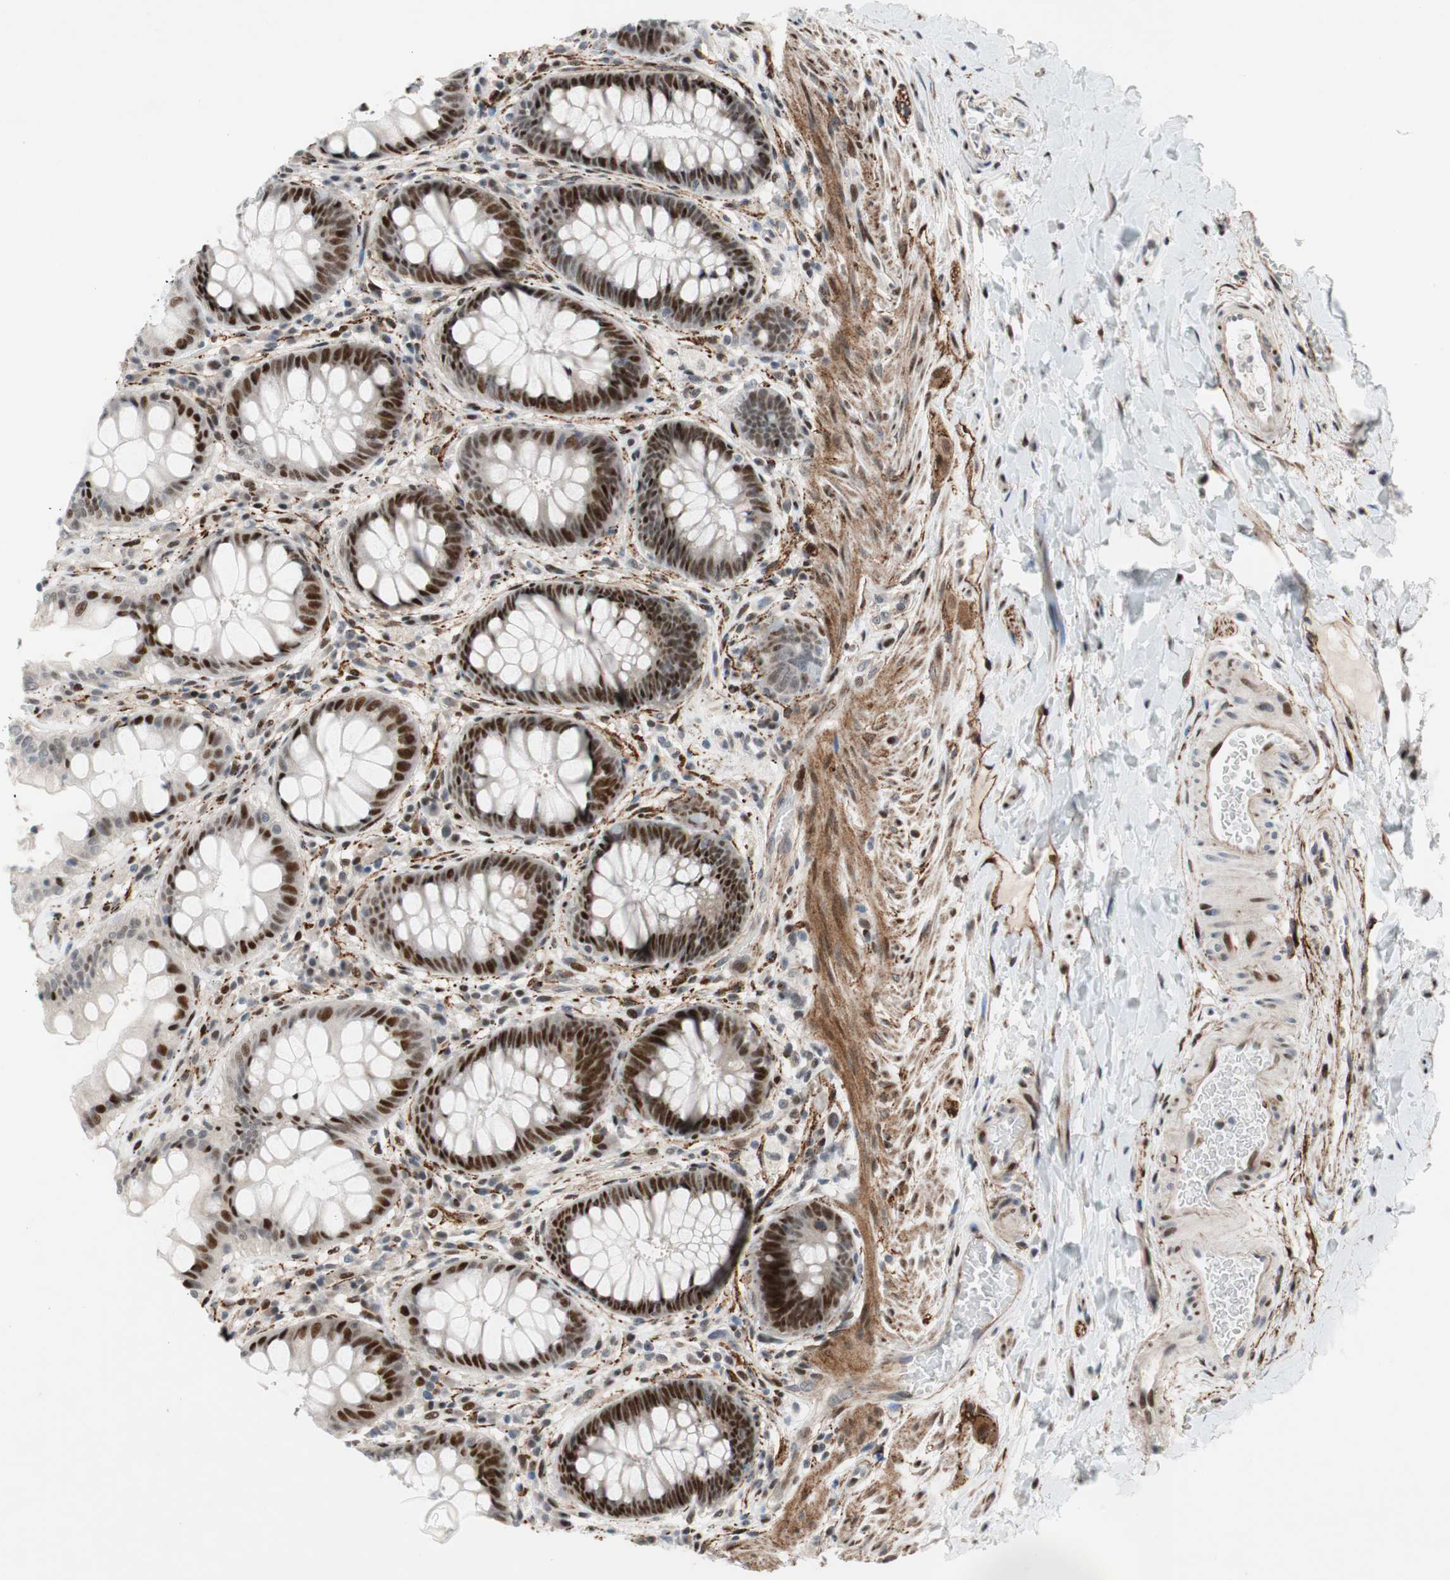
{"staining": {"intensity": "strong", "quantity": ">75%", "location": "nuclear"}, "tissue": "rectum", "cell_type": "Glandular cells", "image_type": "normal", "snomed": [{"axis": "morphology", "description": "Normal tissue, NOS"}, {"axis": "topography", "description": "Rectum"}], "caption": "Rectum stained with DAB IHC demonstrates high levels of strong nuclear positivity in about >75% of glandular cells. The staining was performed using DAB to visualize the protein expression in brown, while the nuclei were stained in blue with hematoxylin (Magnification: 20x).", "gene": "FBXO44", "patient": {"sex": "female", "age": 46}}